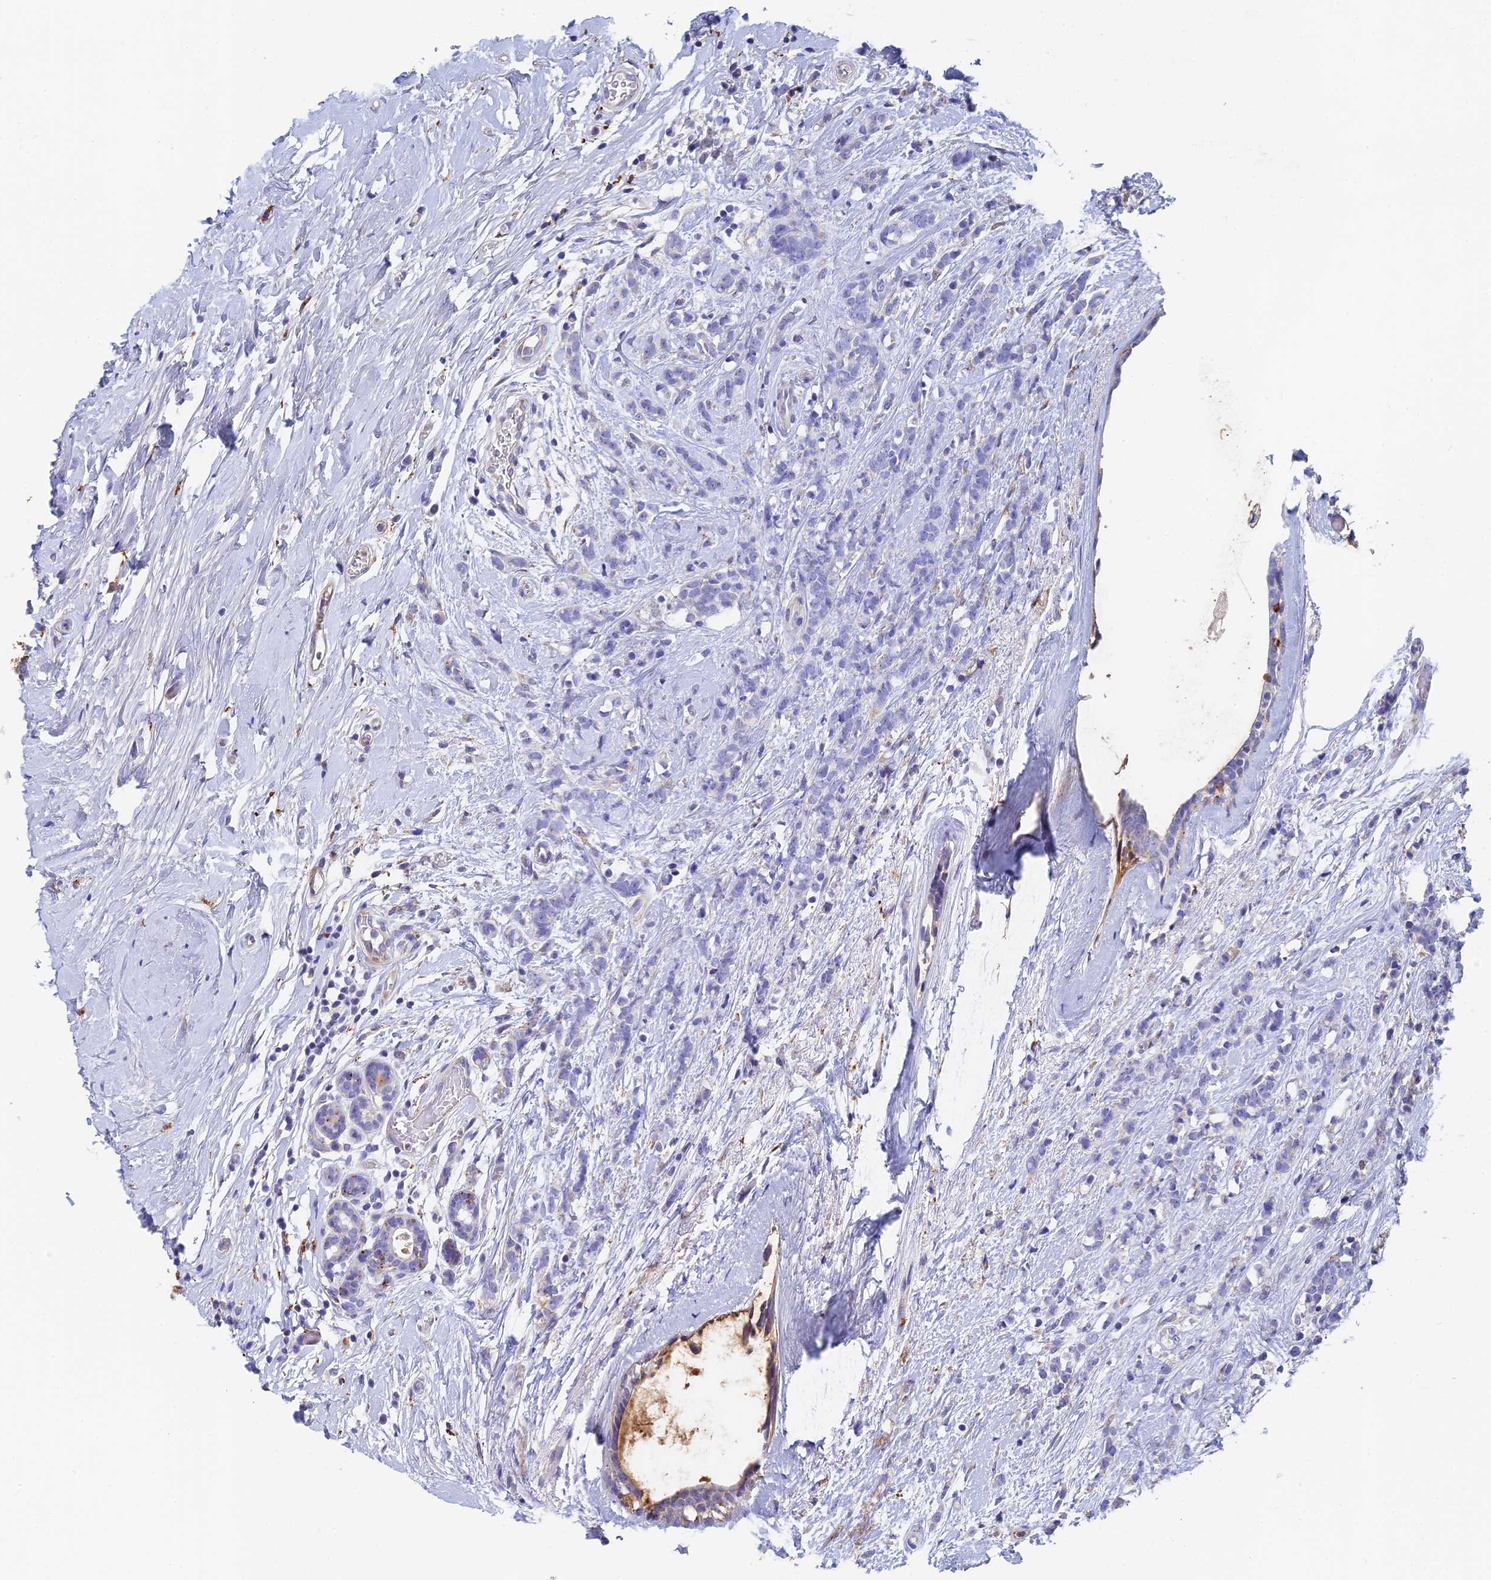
{"staining": {"intensity": "negative", "quantity": "none", "location": "none"}, "tissue": "breast cancer", "cell_type": "Tumor cells", "image_type": "cancer", "snomed": [{"axis": "morphology", "description": "Lobular carcinoma"}, {"axis": "topography", "description": "Breast"}], "caption": "High power microscopy photomicrograph of an immunohistochemistry photomicrograph of breast lobular carcinoma, revealing no significant staining in tumor cells.", "gene": "RPGRIP1L", "patient": {"sex": "female", "age": 58}}